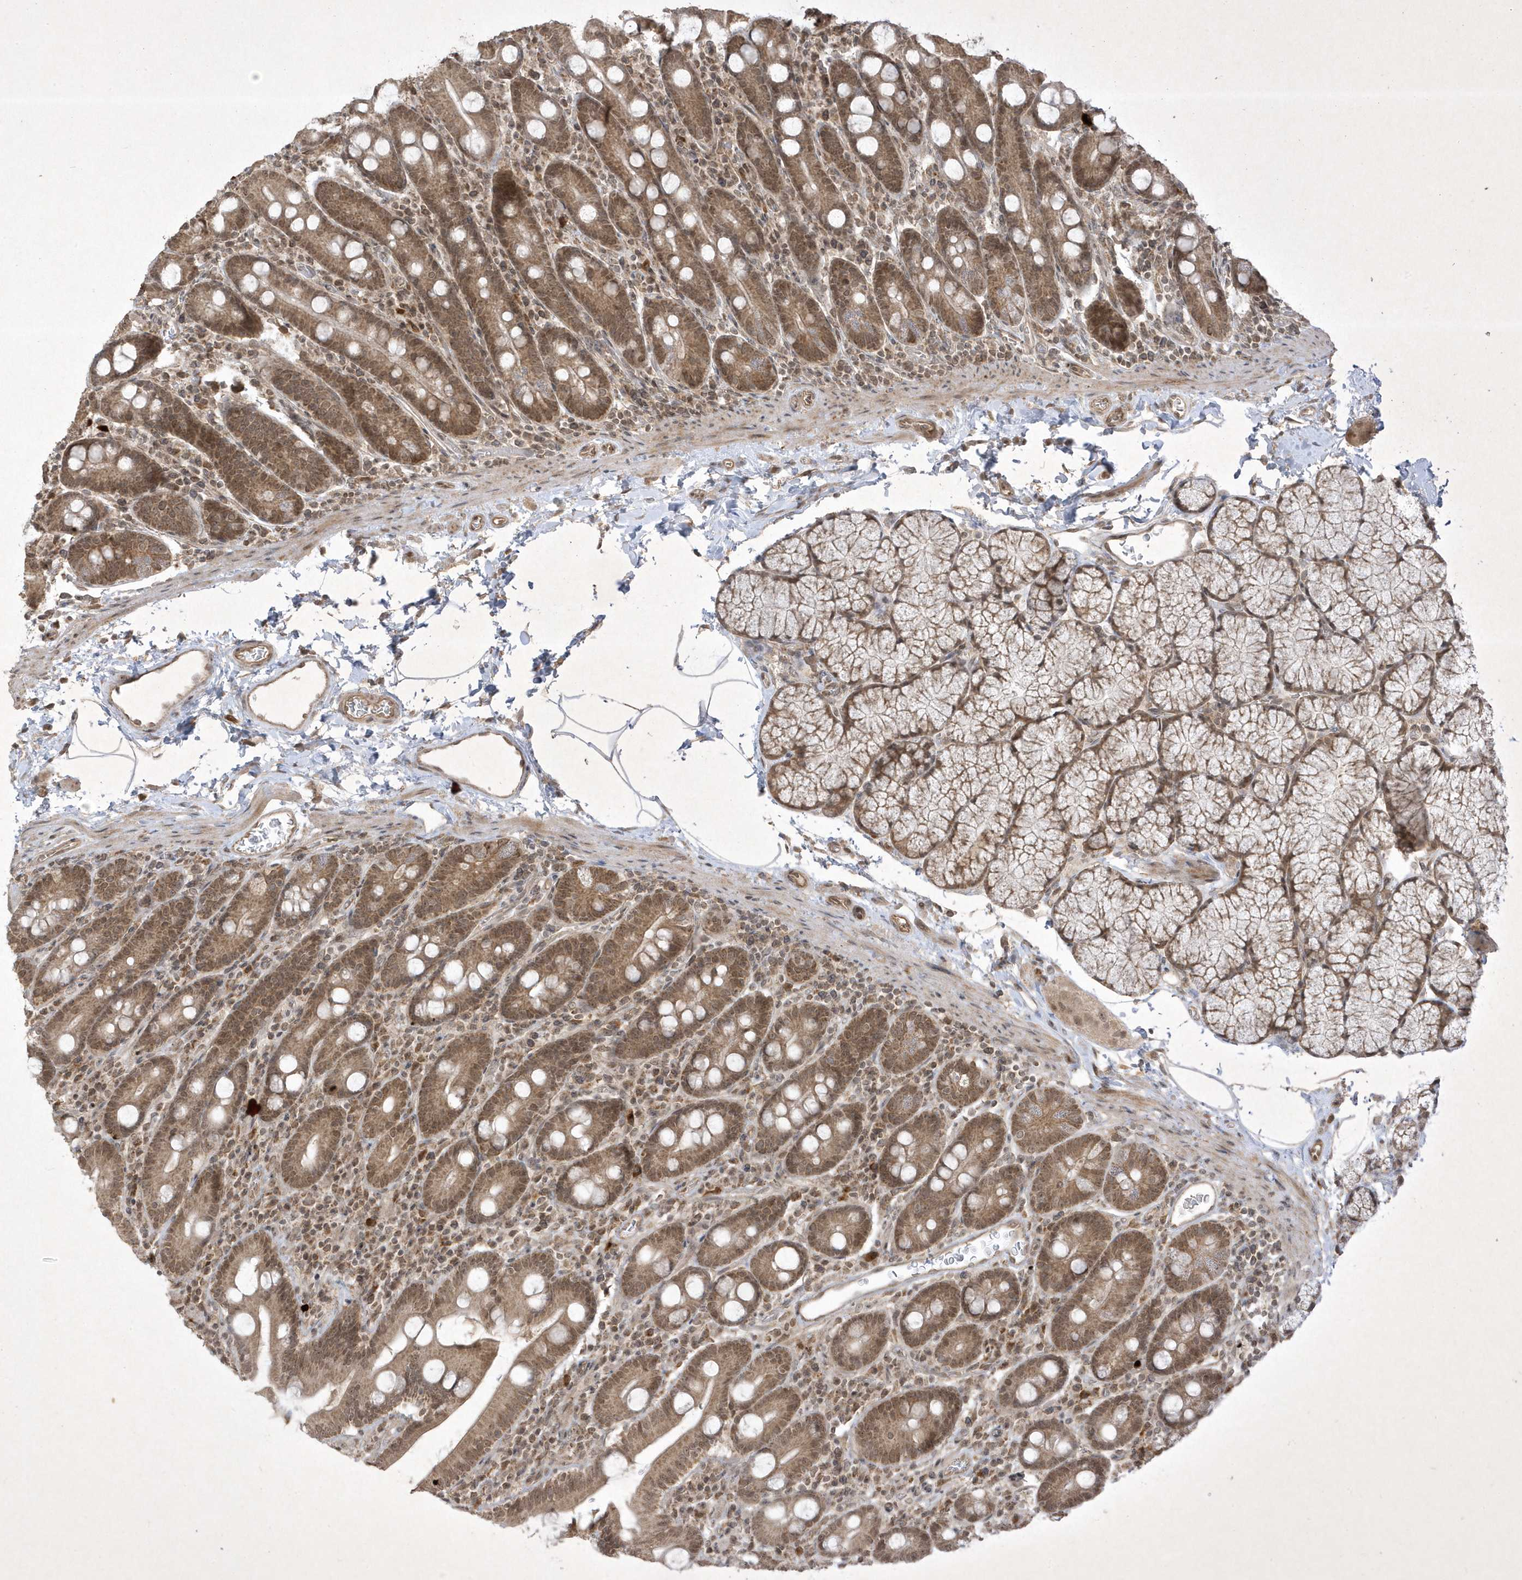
{"staining": {"intensity": "moderate", "quantity": ">75%", "location": "cytoplasmic/membranous"}, "tissue": "duodenum", "cell_type": "Glandular cells", "image_type": "normal", "snomed": [{"axis": "morphology", "description": "Normal tissue, NOS"}, {"axis": "topography", "description": "Duodenum"}], "caption": "Duodenum stained for a protein (brown) displays moderate cytoplasmic/membranous positive staining in about >75% of glandular cells.", "gene": "ZNF213", "patient": {"sex": "male", "age": 35}}